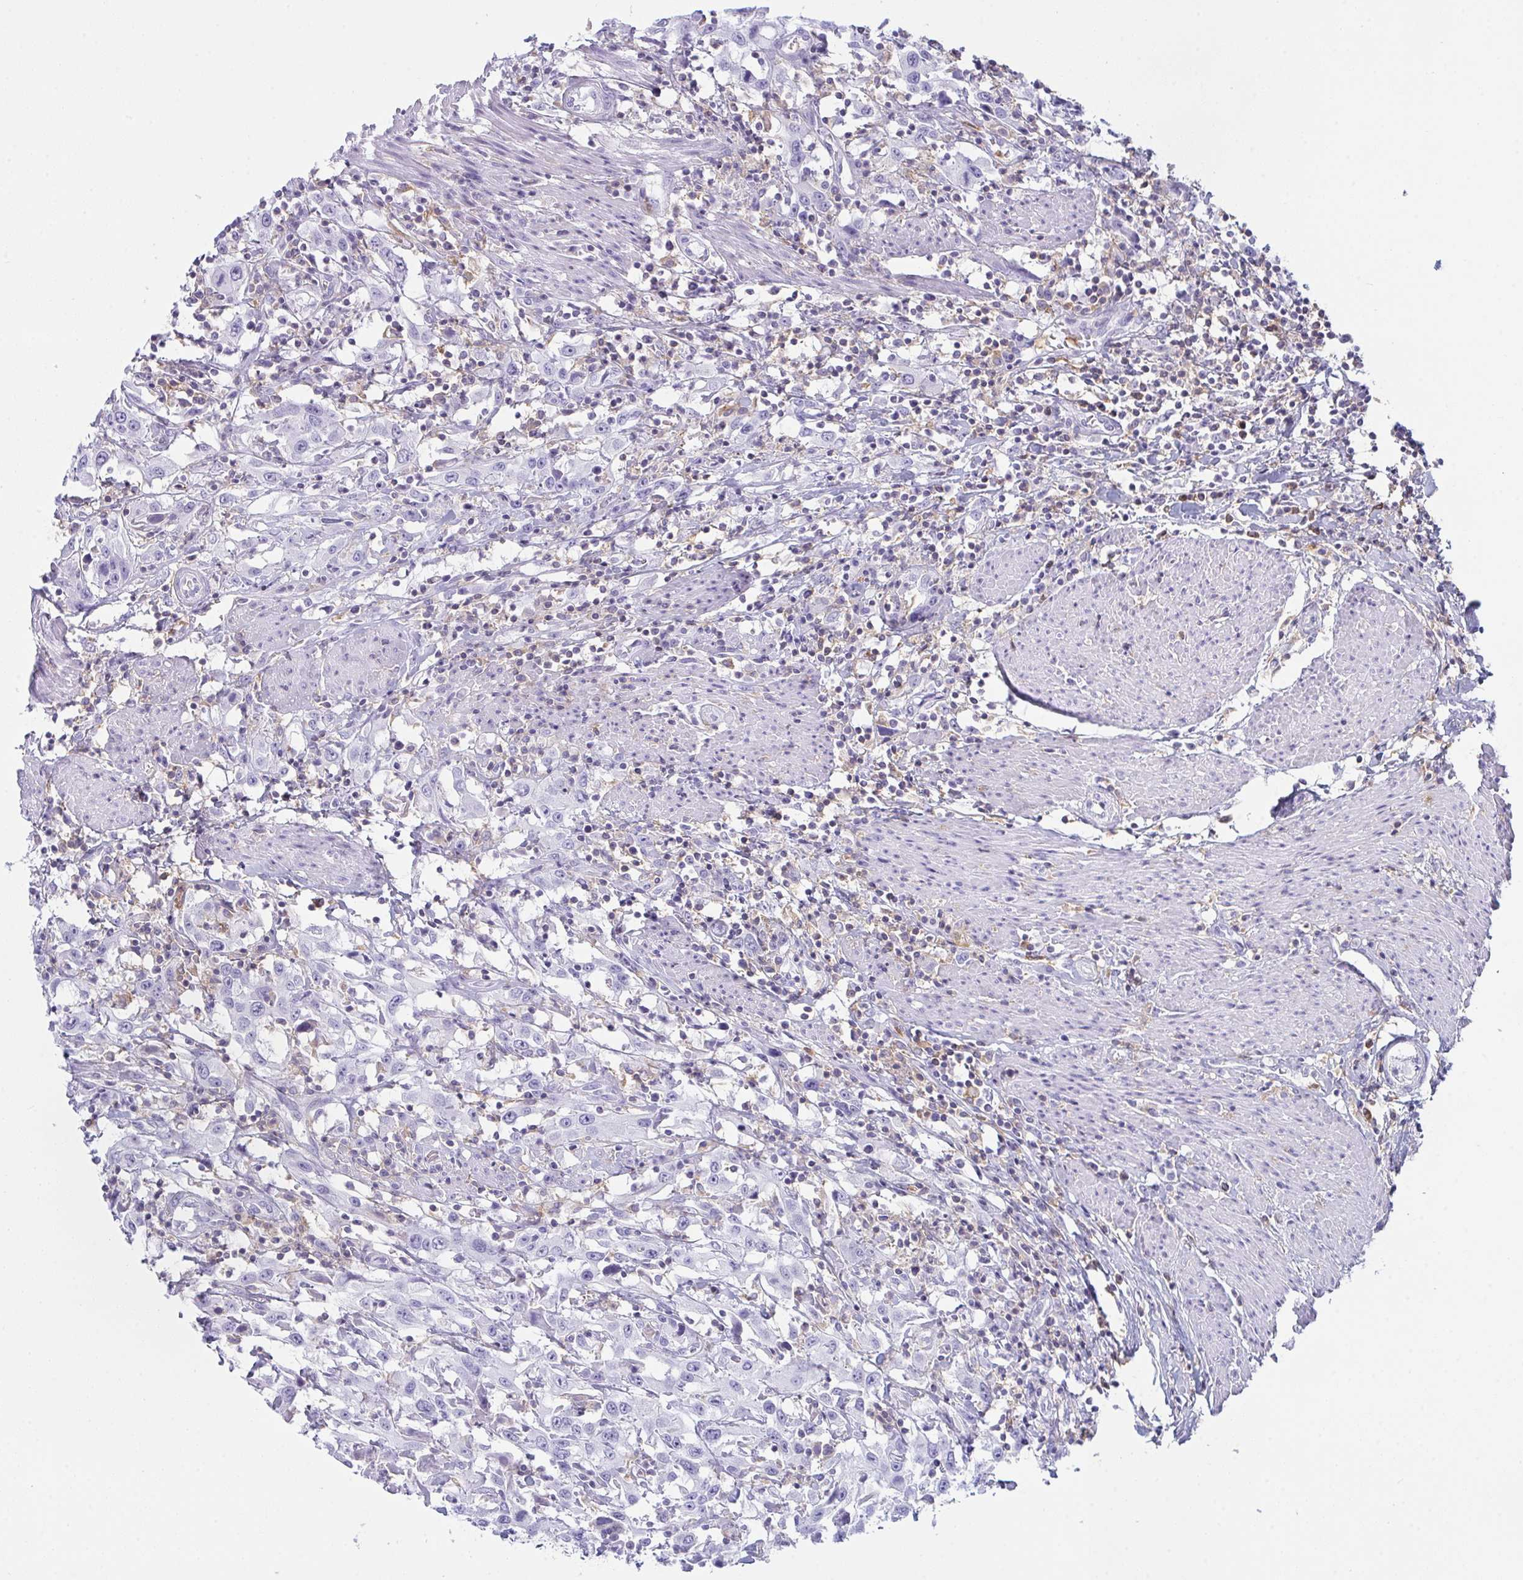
{"staining": {"intensity": "negative", "quantity": "none", "location": "none"}, "tissue": "urothelial cancer", "cell_type": "Tumor cells", "image_type": "cancer", "snomed": [{"axis": "morphology", "description": "Urothelial carcinoma, High grade"}, {"axis": "topography", "description": "Urinary bladder"}], "caption": "A micrograph of urothelial carcinoma (high-grade) stained for a protein reveals no brown staining in tumor cells.", "gene": "MYO1F", "patient": {"sex": "male", "age": 61}}